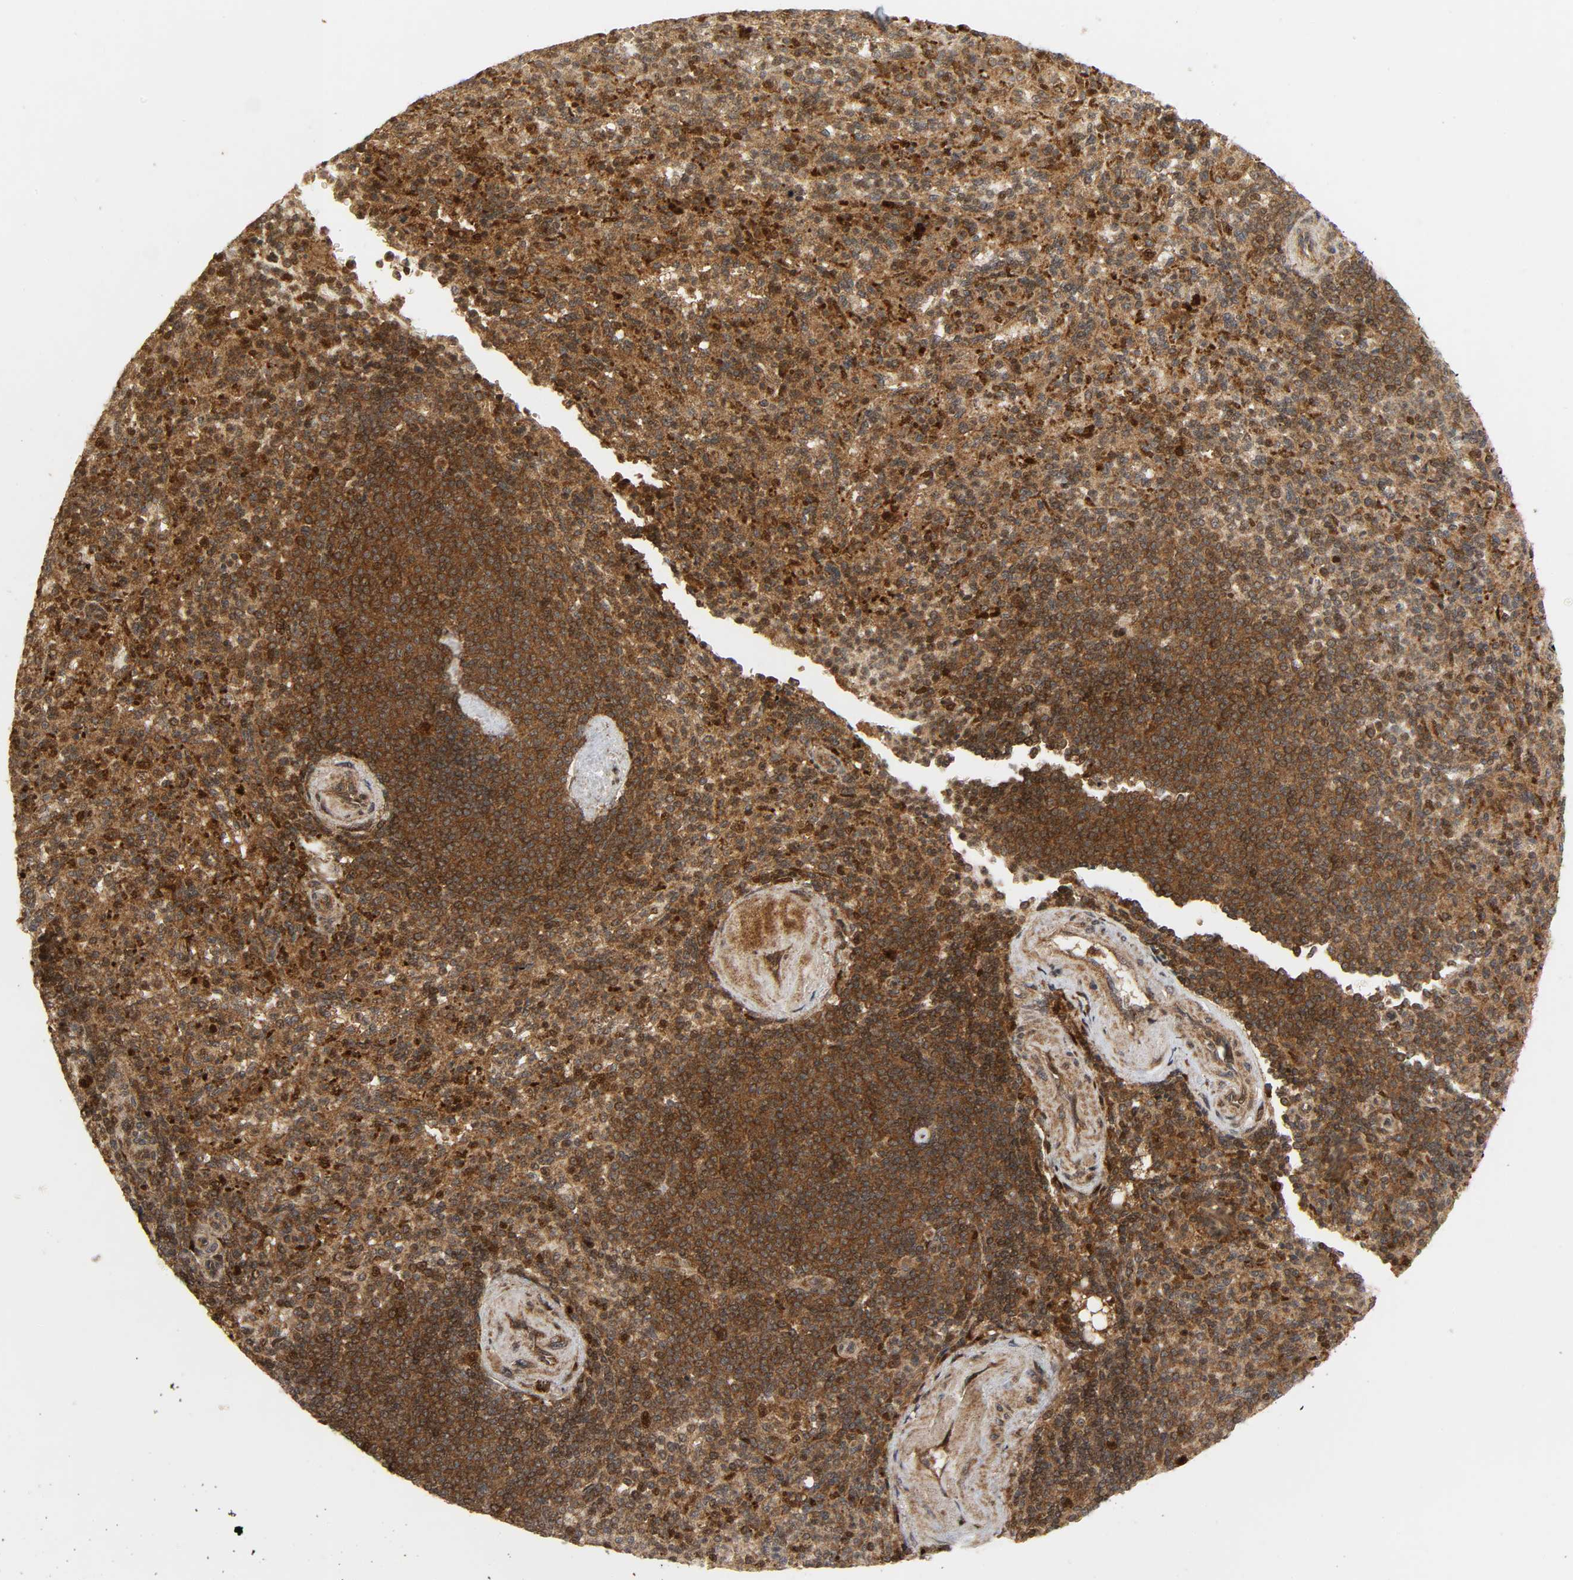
{"staining": {"intensity": "strong", "quantity": ">75%", "location": "cytoplasmic/membranous"}, "tissue": "spleen", "cell_type": "Cells in red pulp", "image_type": "normal", "snomed": [{"axis": "morphology", "description": "Normal tissue, NOS"}, {"axis": "topography", "description": "Spleen"}], "caption": "A brown stain labels strong cytoplasmic/membranous positivity of a protein in cells in red pulp of unremarkable spleen.", "gene": "CHUK", "patient": {"sex": "female", "age": 74}}